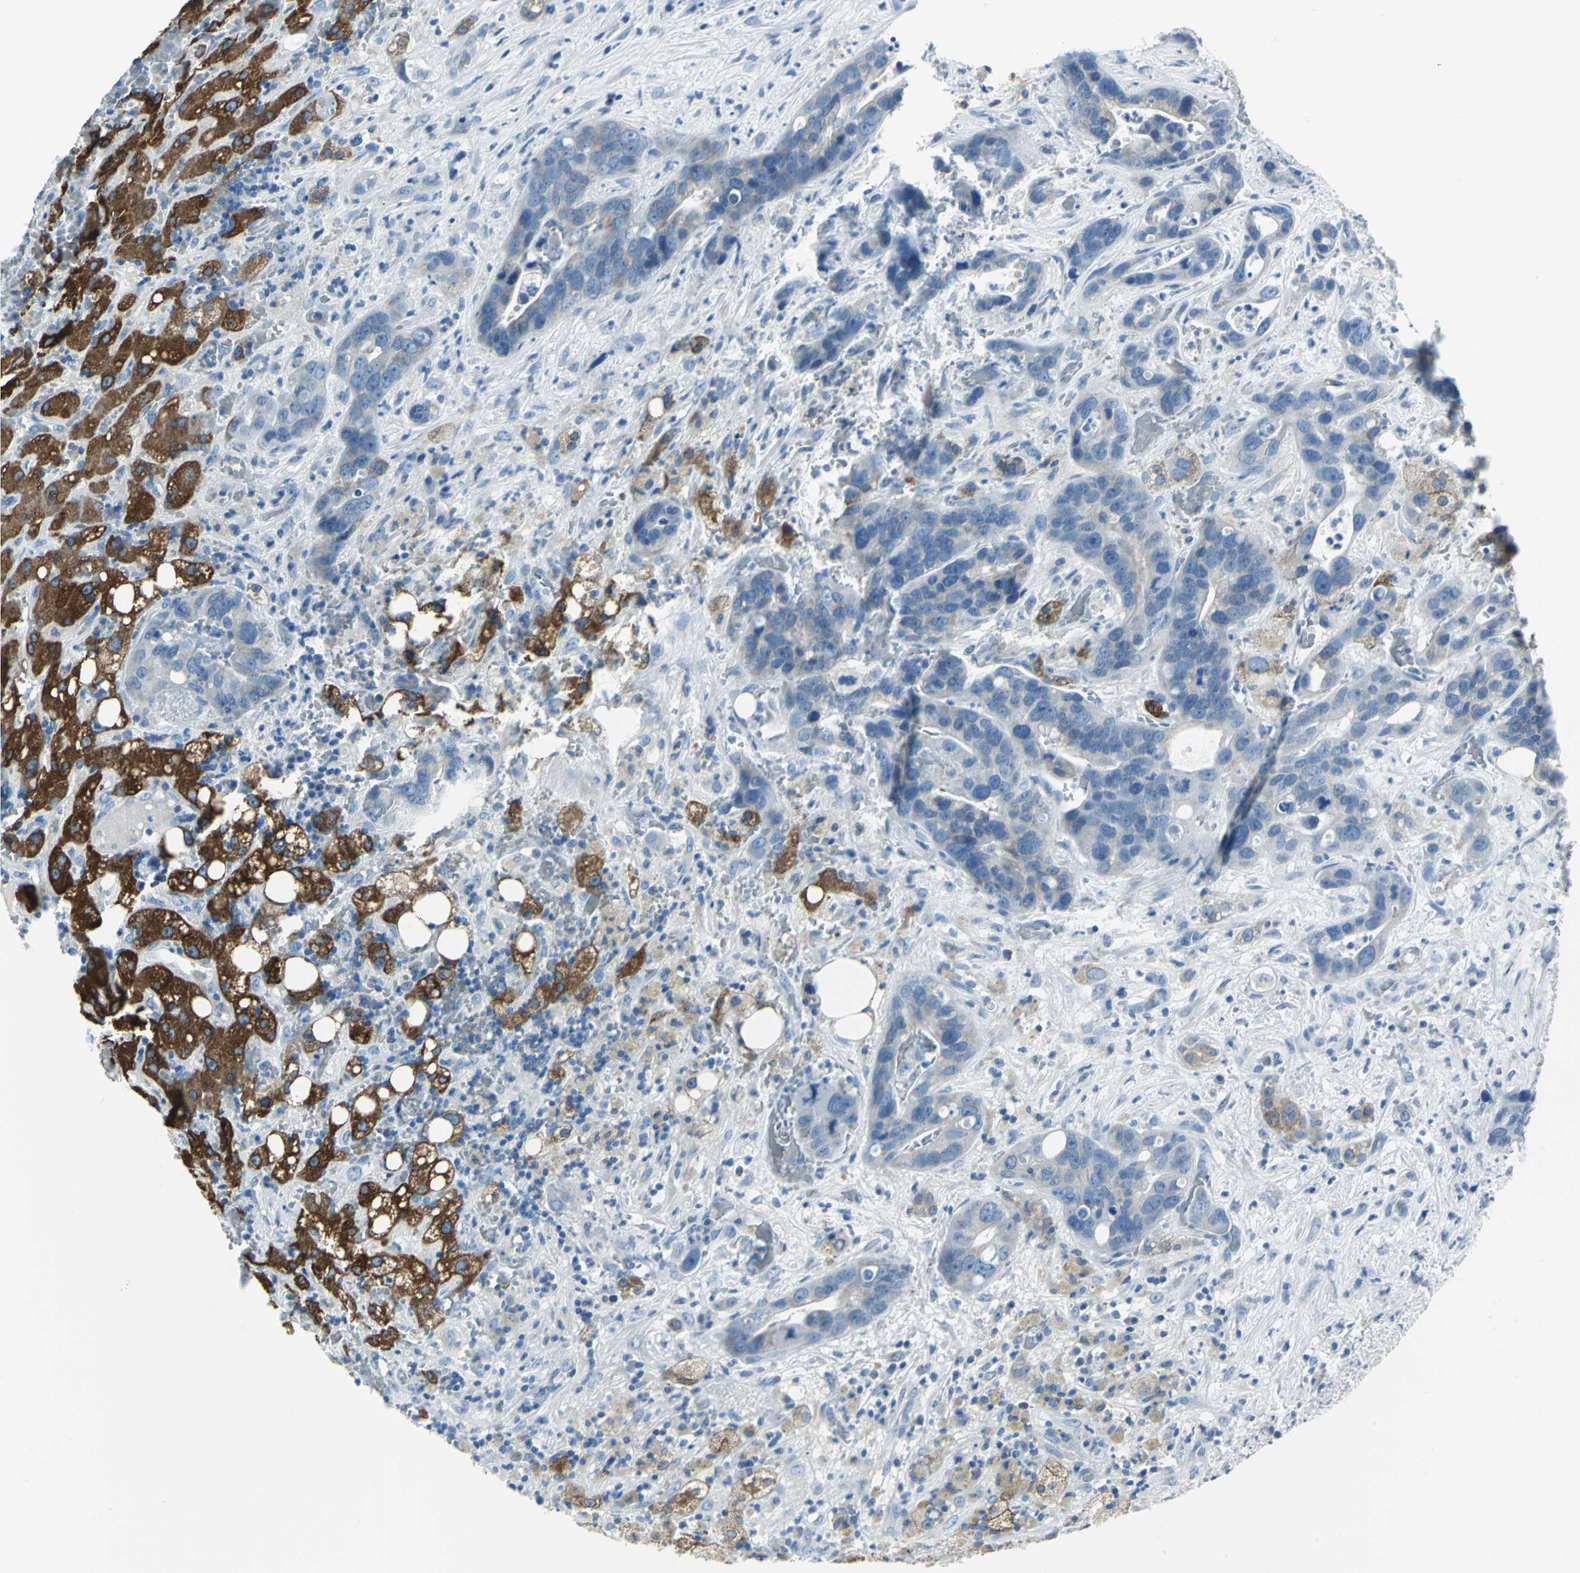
{"staining": {"intensity": "negative", "quantity": "none", "location": "none"}, "tissue": "liver cancer", "cell_type": "Tumor cells", "image_type": "cancer", "snomed": [{"axis": "morphology", "description": "Cholangiocarcinoma"}, {"axis": "topography", "description": "Liver"}], "caption": "Photomicrograph shows no protein positivity in tumor cells of liver cancer (cholangiocarcinoma) tissue.", "gene": "CYB5A", "patient": {"sex": "female", "age": 65}}